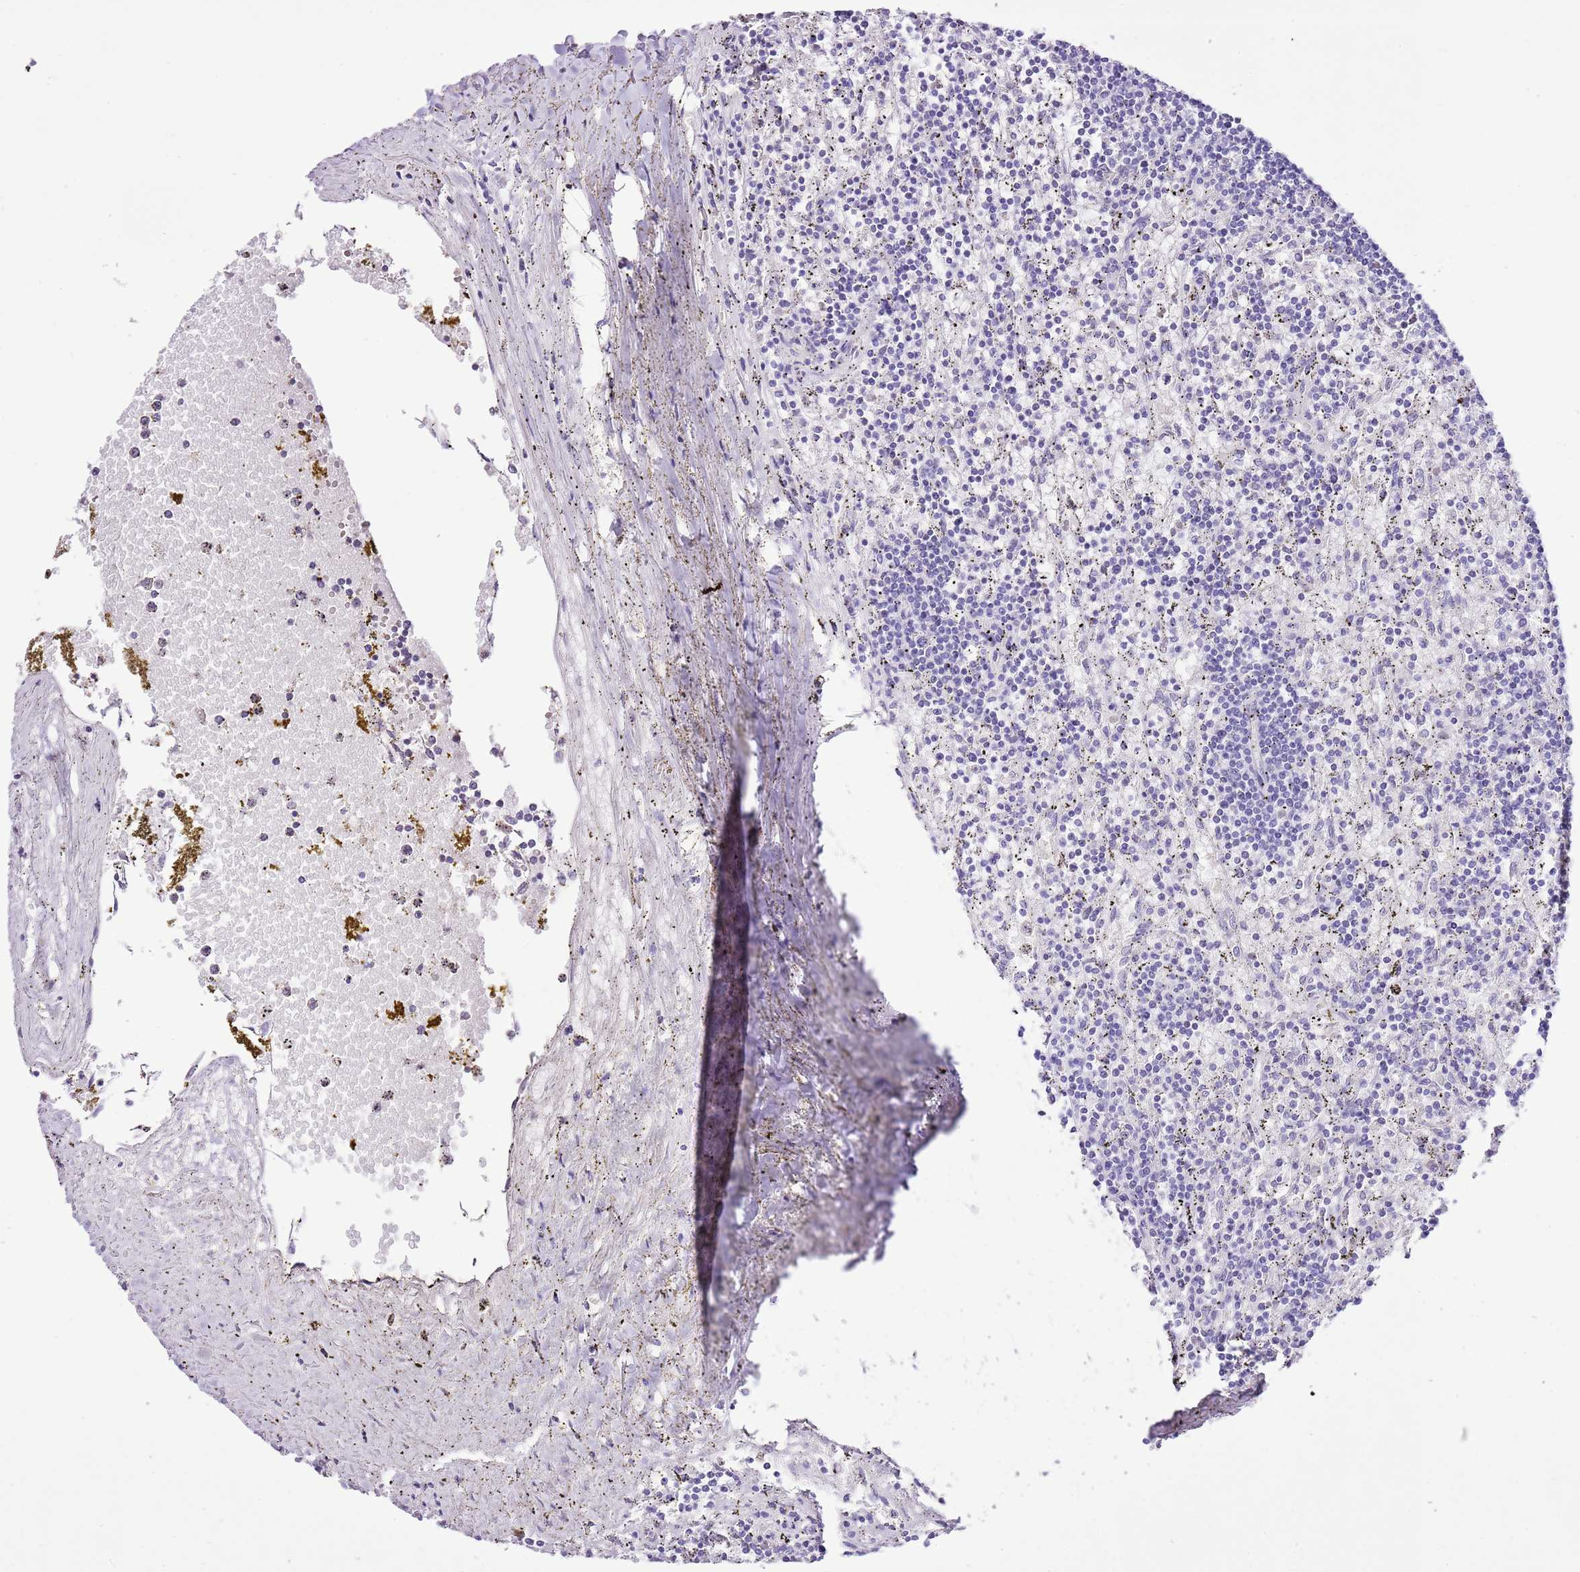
{"staining": {"intensity": "negative", "quantity": "none", "location": "none"}, "tissue": "lymphoma", "cell_type": "Tumor cells", "image_type": "cancer", "snomed": [{"axis": "morphology", "description": "Malignant lymphoma, non-Hodgkin's type, Low grade"}, {"axis": "topography", "description": "Spleen"}], "caption": "Protein analysis of lymphoma shows no significant positivity in tumor cells.", "gene": "XPO7", "patient": {"sex": "male", "age": 76}}